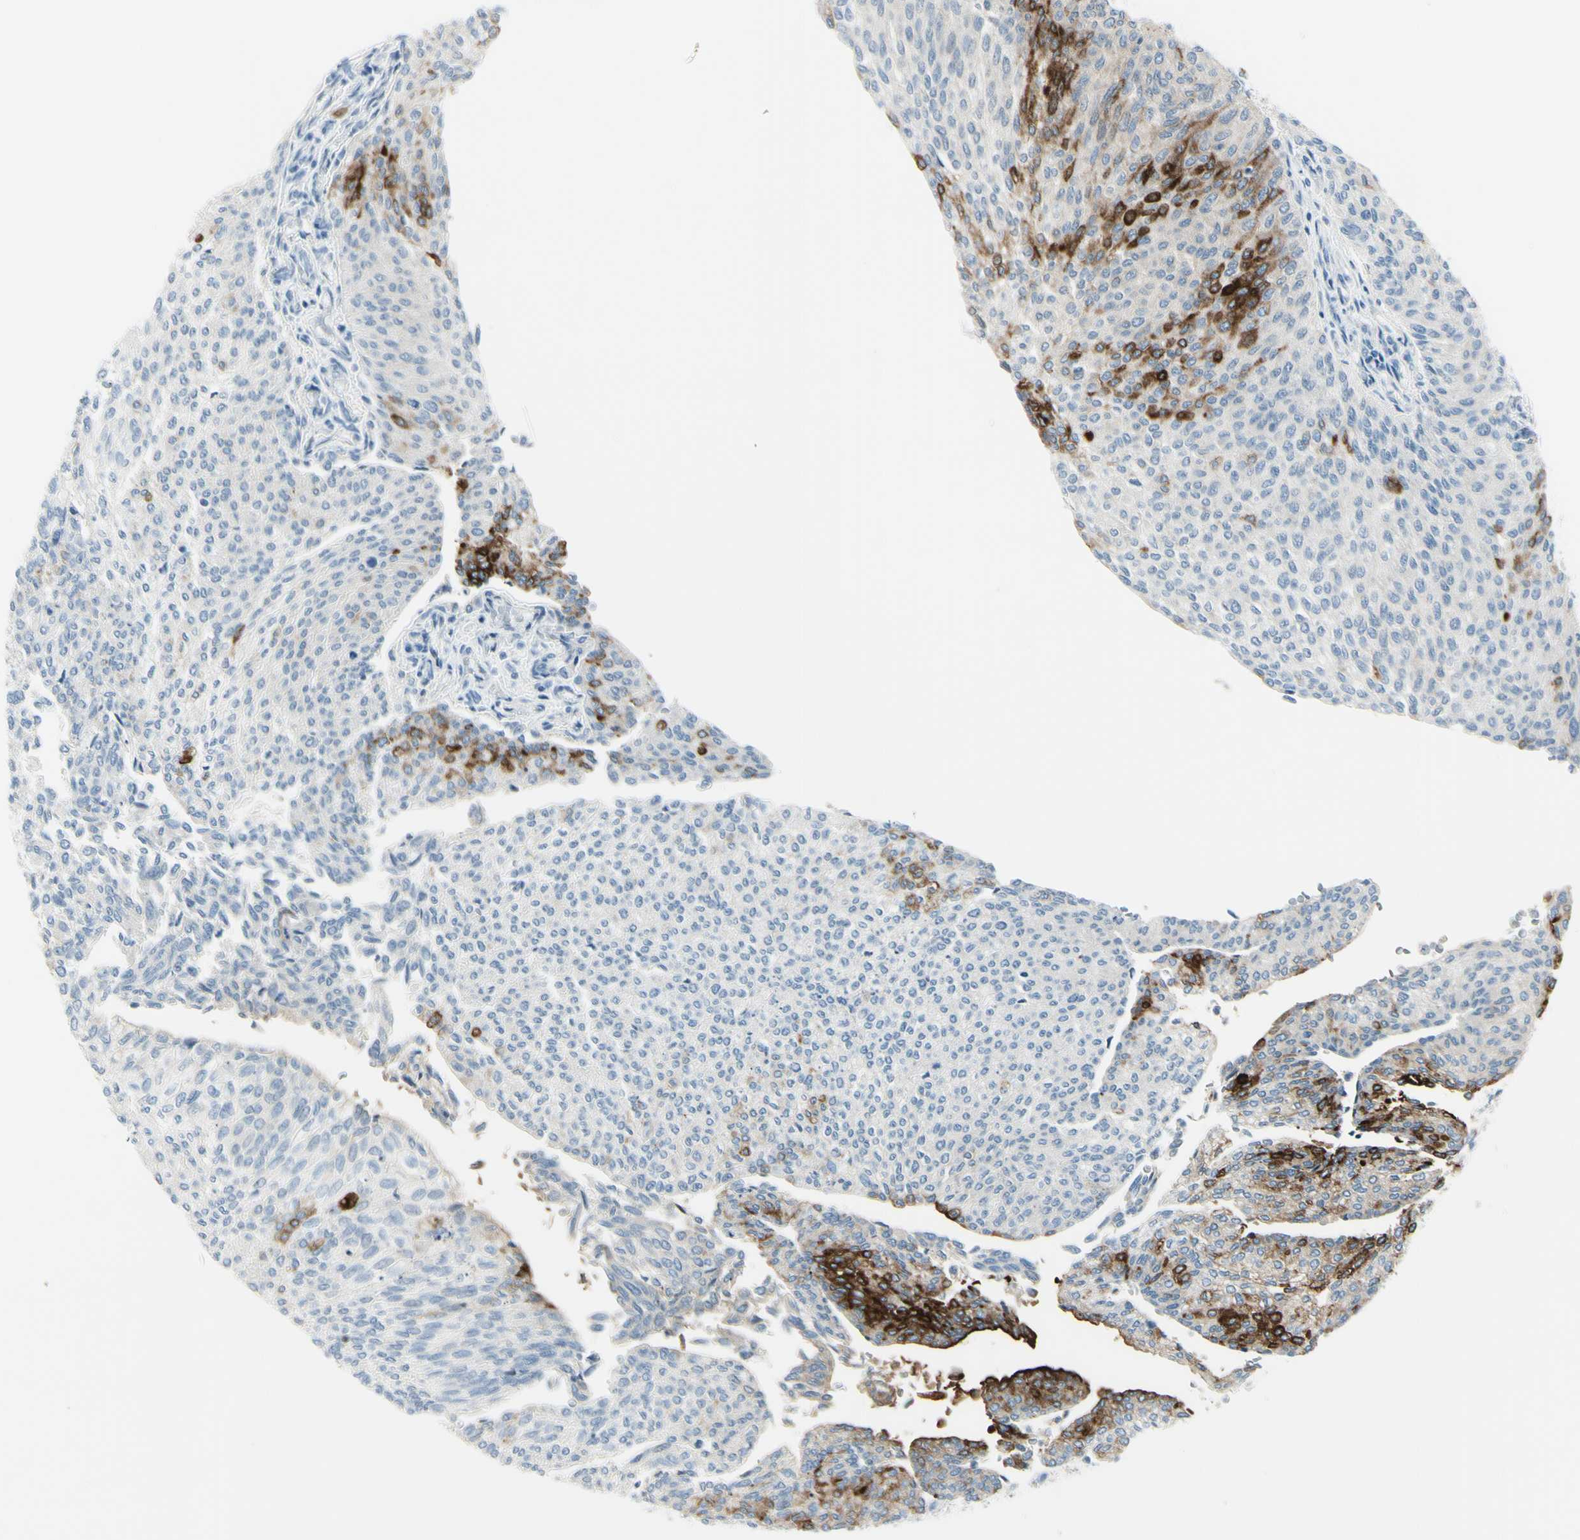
{"staining": {"intensity": "strong", "quantity": "<25%", "location": "cytoplasmic/membranous"}, "tissue": "urothelial cancer", "cell_type": "Tumor cells", "image_type": "cancer", "snomed": [{"axis": "morphology", "description": "Urothelial carcinoma, Low grade"}, {"axis": "topography", "description": "Urinary bladder"}], "caption": "An IHC photomicrograph of neoplastic tissue is shown. Protein staining in brown highlights strong cytoplasmic/membranous positivity in urothelial cancer within tumor cells. (Brightfield microscopy of DAB IHC at high magnification).", "gene": "DLG4", "patient": {"sex": "female", "age": 79}}